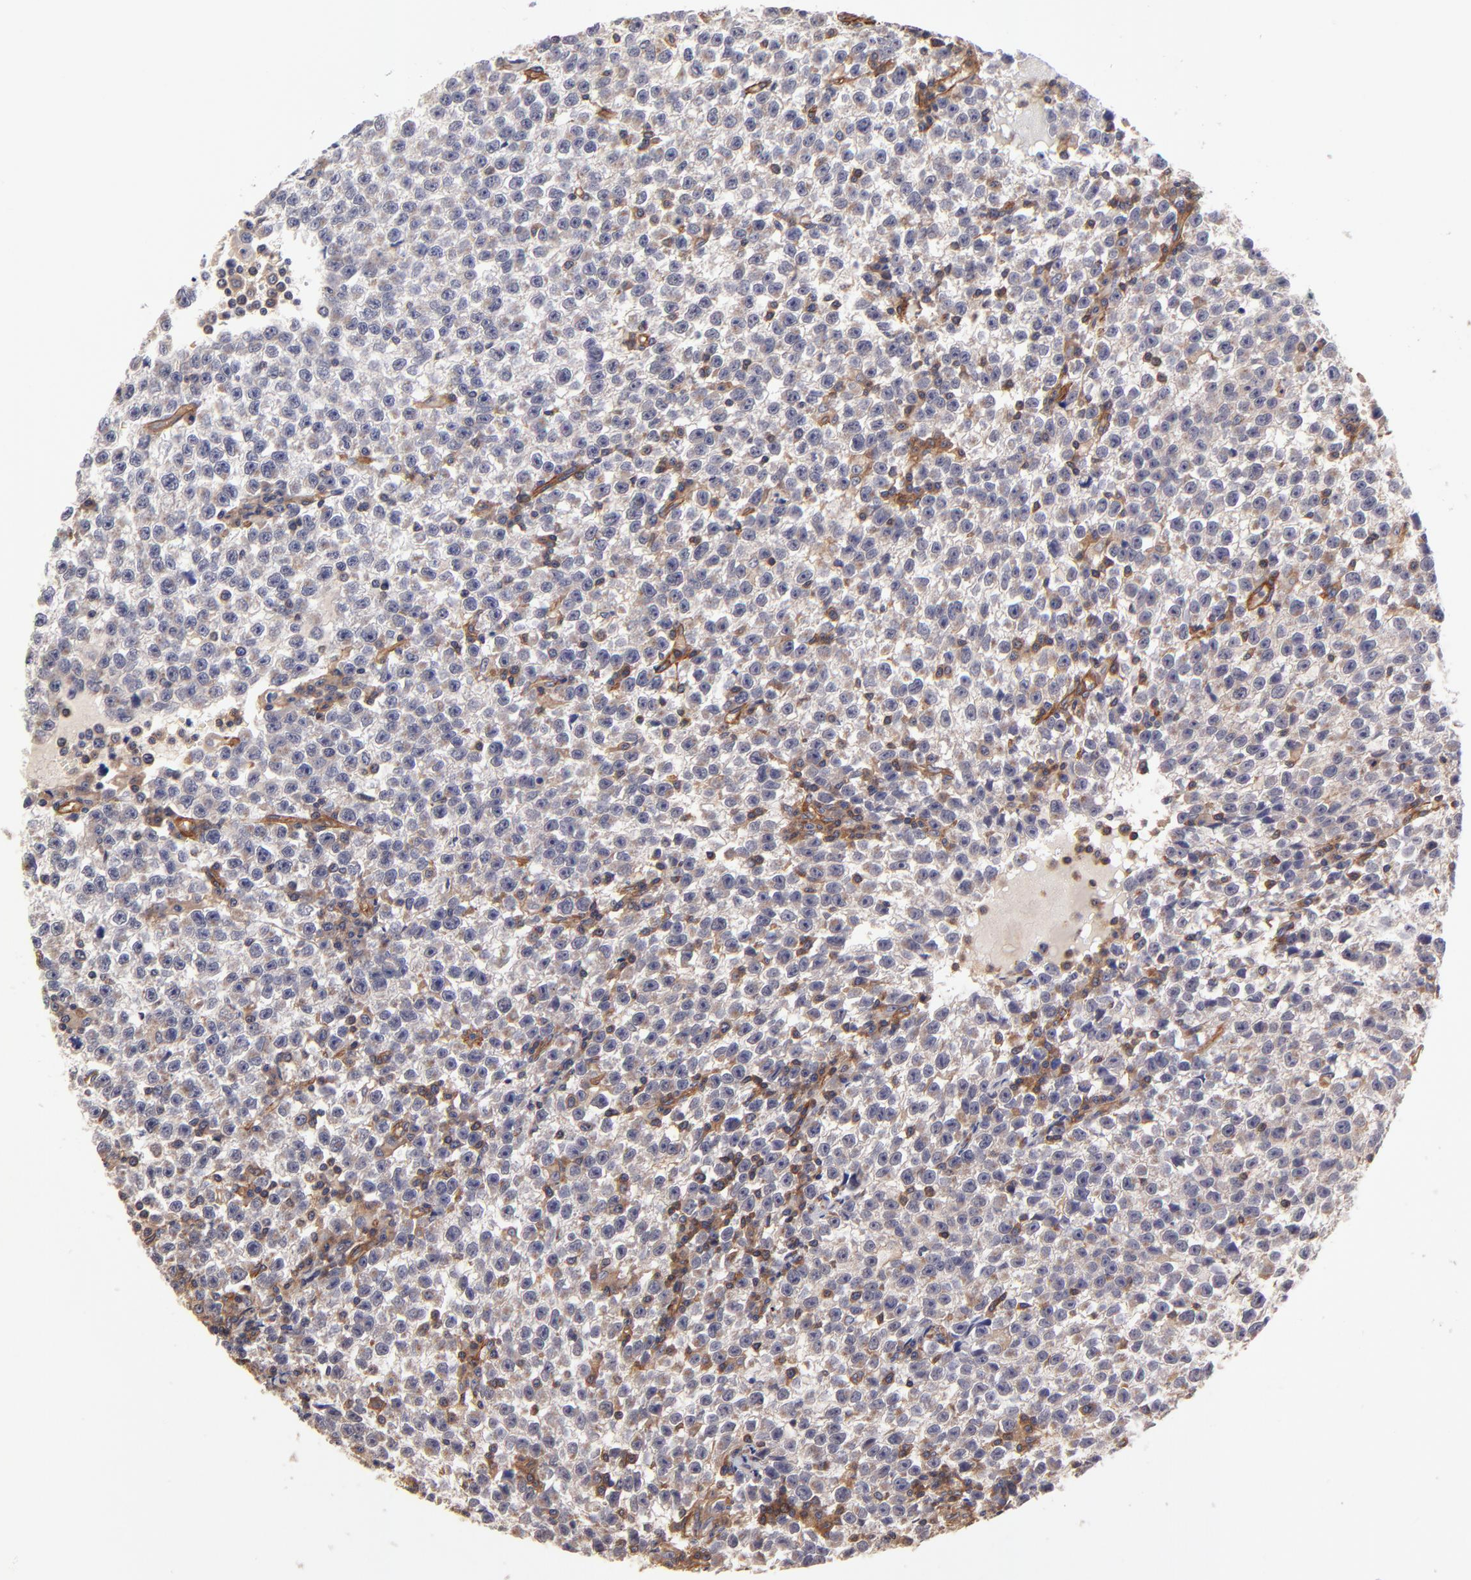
{"staining": {"intensity": "negative", "quantity": "none", "location": "none"}, "tissue": "testis cancer", "cell_type": "Tumor cells", "image_type": "cancer", "snomed": [{"axis": "morphology", "description": "Seminoma, NOS"}, {"axis": "topography", "description": "Testis"}], "caption": "A high-resolution image shows immunohistochemistry (IHC) staining of testis seminoma, which shows no significant positivity in tumor cells.", "gene": "ASB7", "patient": {"sex": "male", "age": 35}}